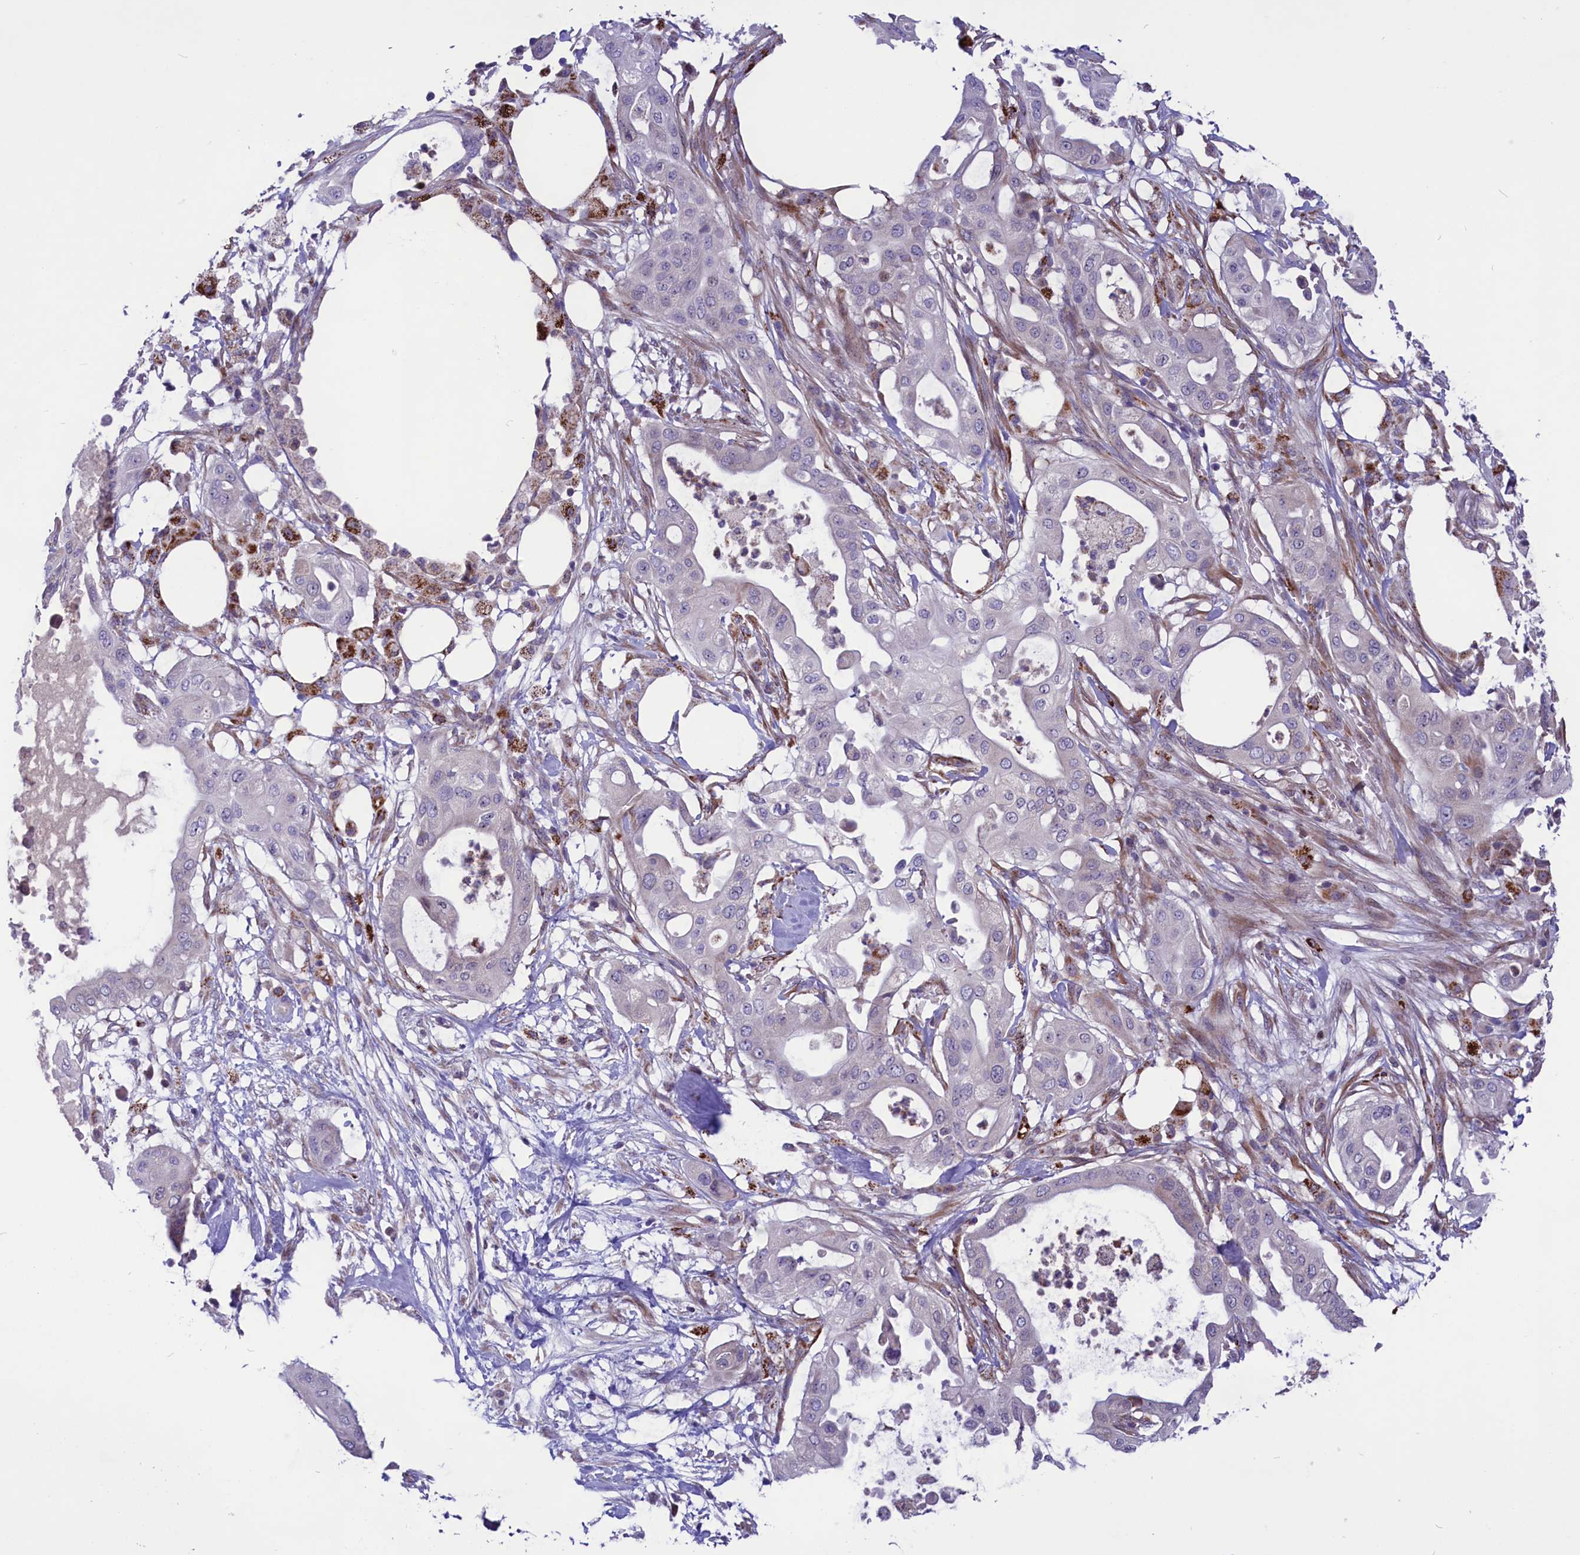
{"staining": {"intensity": "negative", "quantity": "none", "location": "none"}, "tissue": "pancreatic cancer", "cell_type": "Tumor cells", "image_type": "cancer", "snomed": [{"axis": "morphology", "description": "Adenocarcinoma, NOS"}, {"axis": "topography", "description": "Pancreas"}], "caption": "Tumor cells are negative for brown protein staining in pancreatic cancer (adenocarcinoma).", "gene": "MIEF2", "patient": {"sex": "male", "age": 68}}